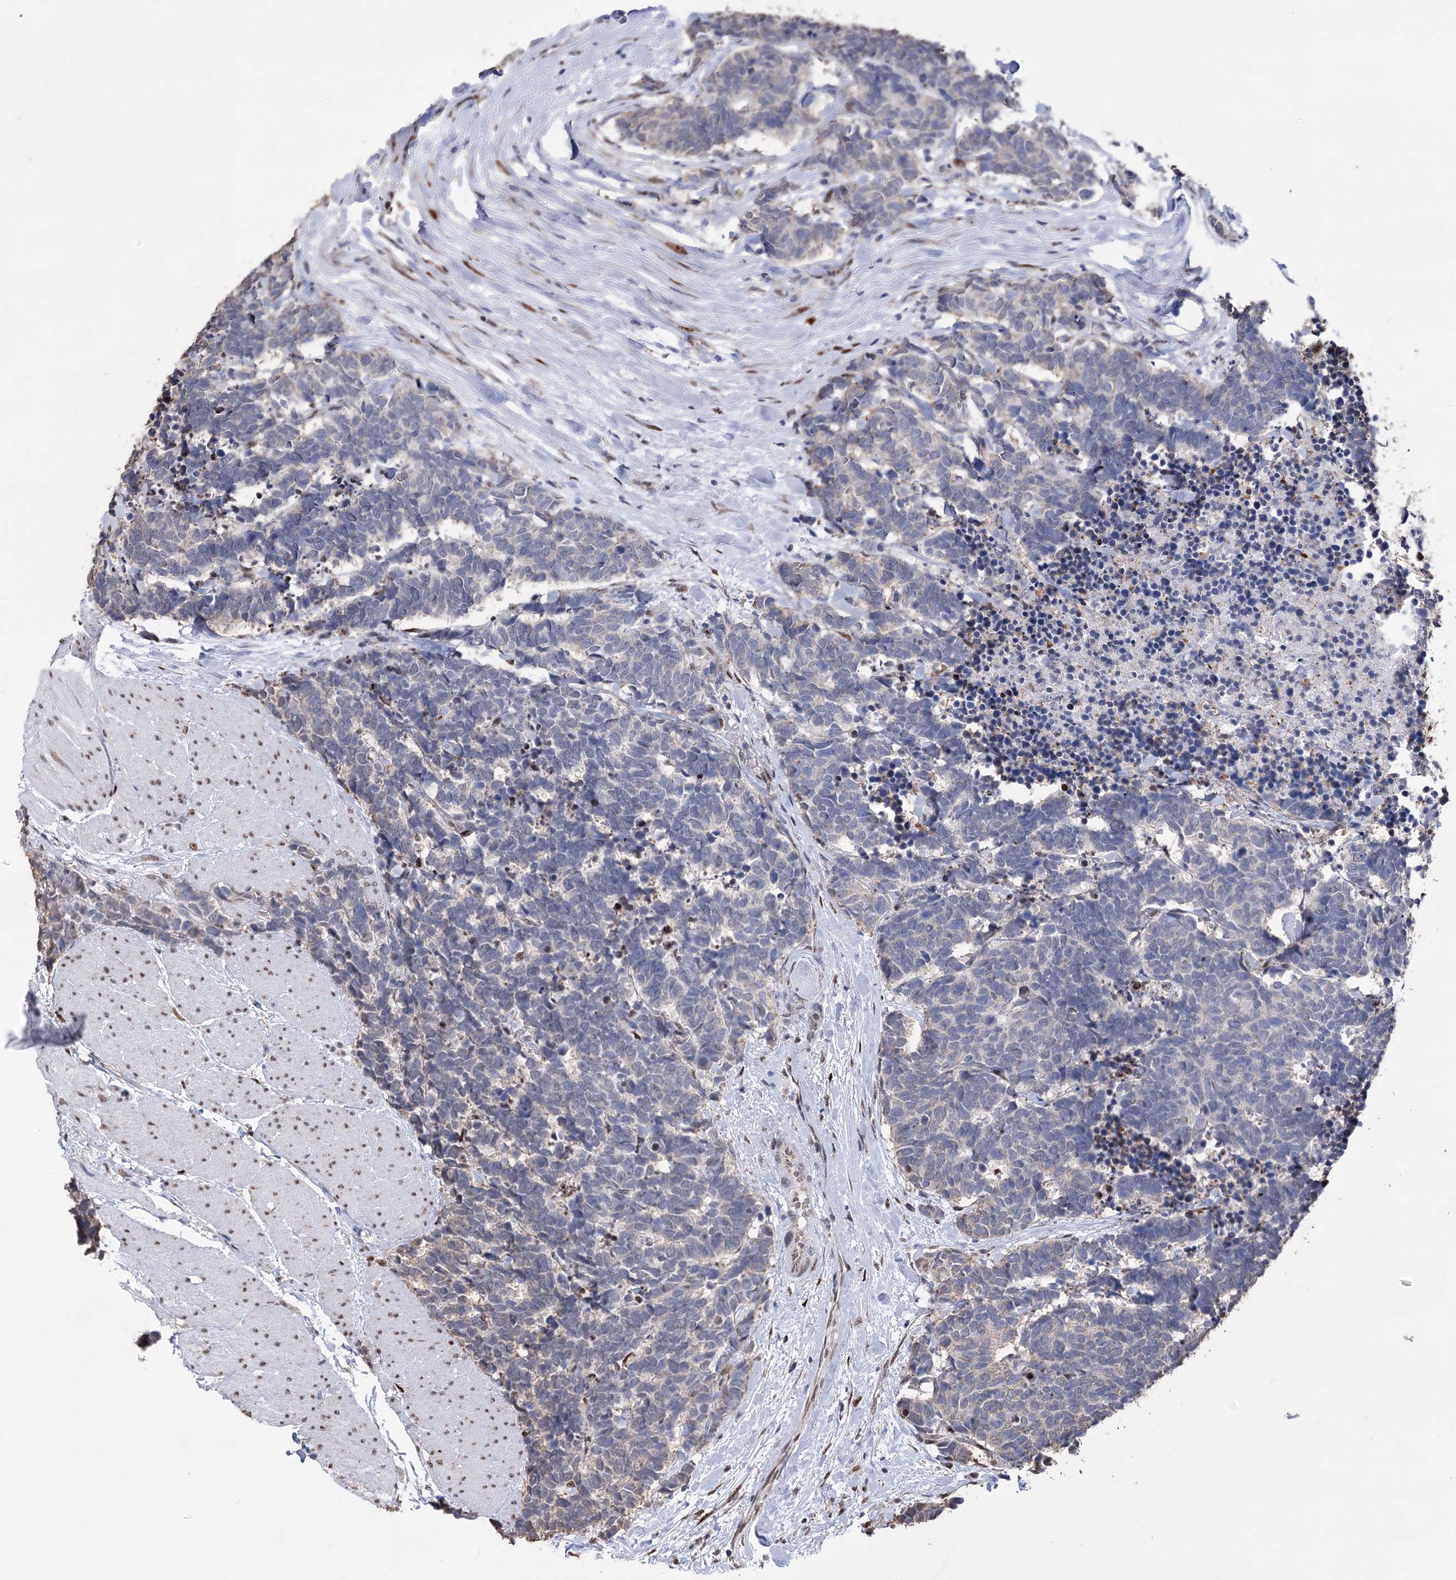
{"staining": {"intensity": "negative", "quantity": "none", "location": "none"}, "tissue": "carcinoid", "cell_type": "Tumor cells", "image_type": "cancer", "snomed": [{"axis": "morphology", "description": "Carcinoma, NOS"}, {"axis": "morphology", "description": "Carcinoid, malignant, NOS"}, {"axis": "topography", "description": "Urinary bladder"}], "caption": "DAB immunohistochemical staining of carcinoid demonstrates no significant staining in tumor cells. (DAB (3,3'-diaminobenzidine) immunohistochemistry (IHC) with hematoxylin counter stain).", "gene": "NFU1", "patient": {"sex": "male", "age": 57}}